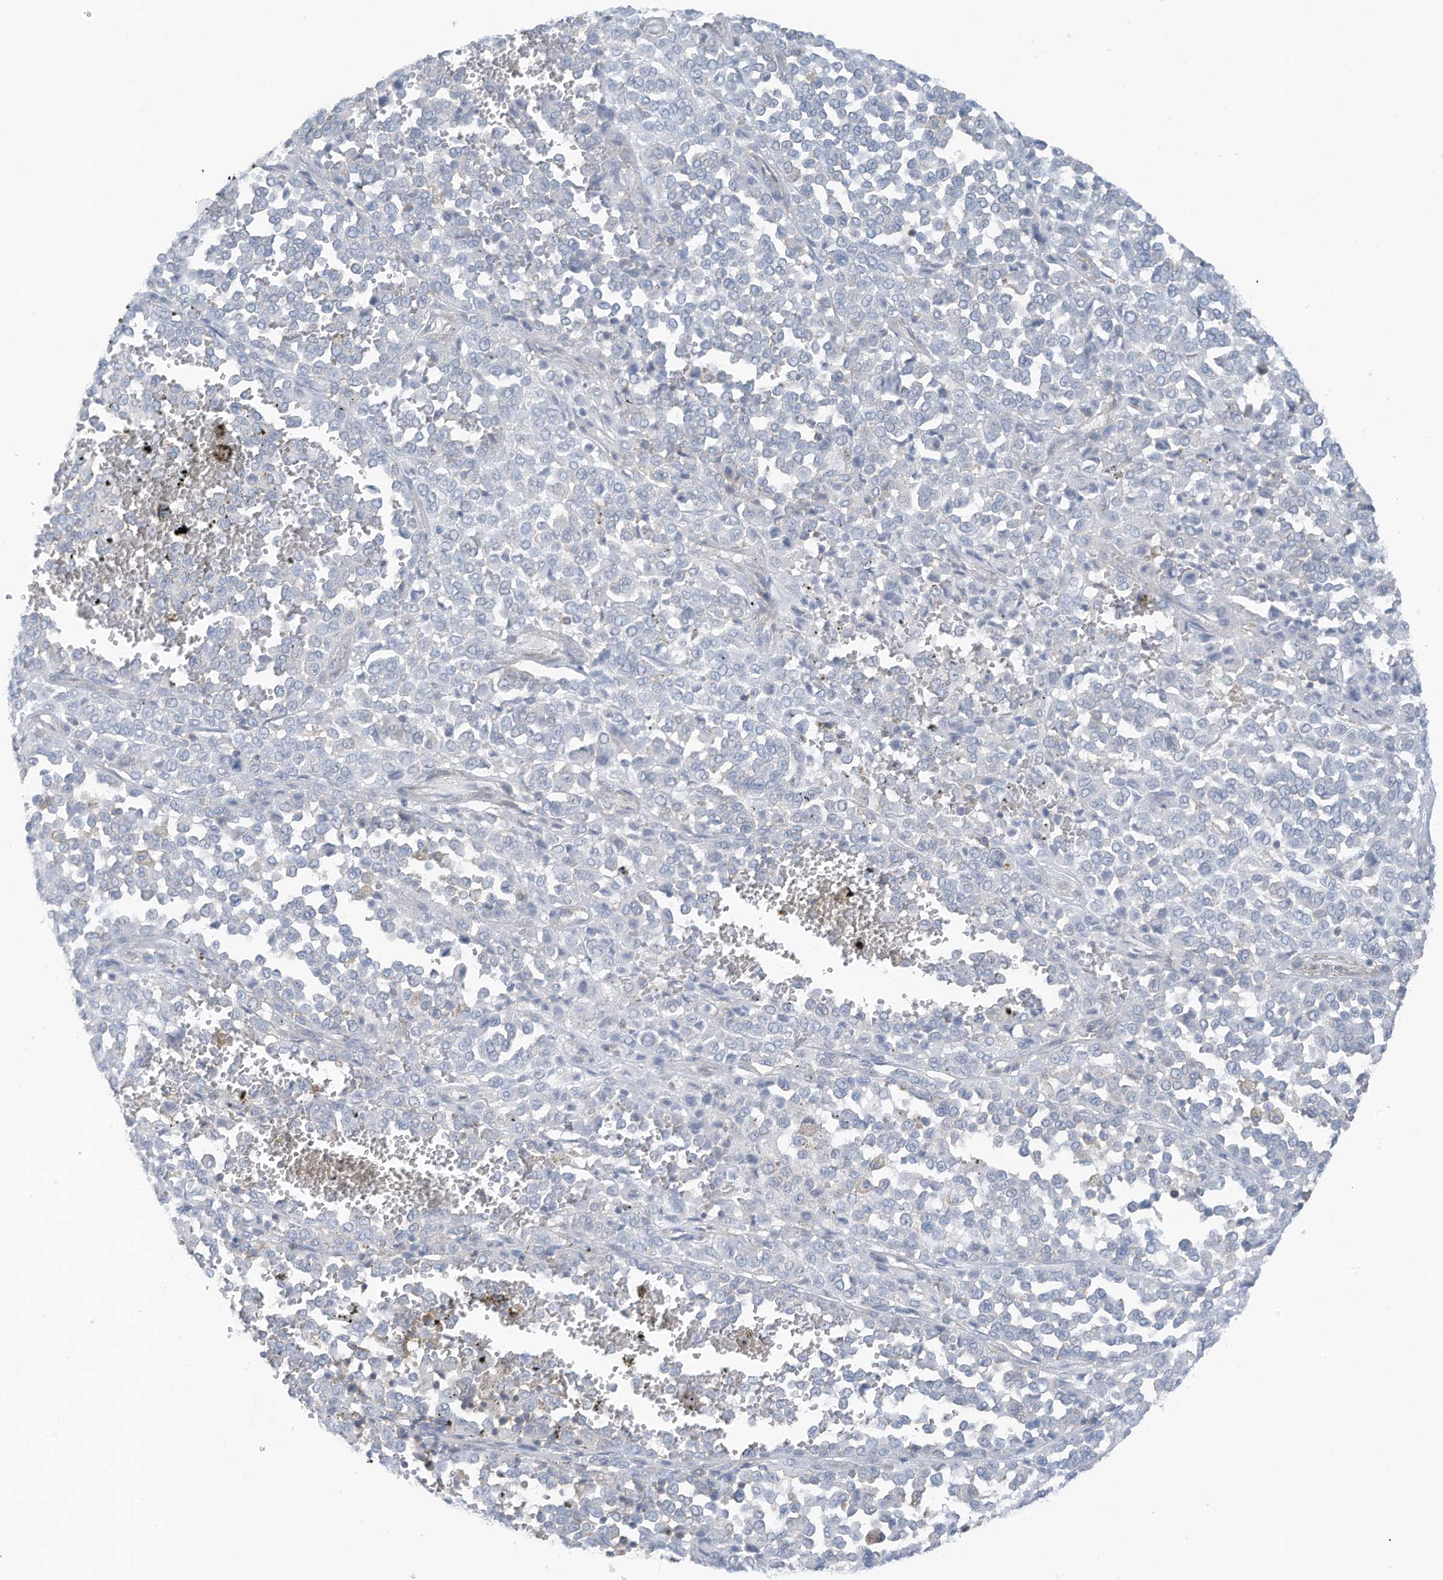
{"staining": {"intensity": "negative", "quantity": "none", "location": "none"}, "tissue": "melanoma", "cell_type": "Tumor cells", "image_type": "cancer", "snomed": [{"axis": "morphology", "description": "Malignant melanoma, Metastatic site"}, {"axis": "topography", "description": "Pancreas"}], "caption": "An immunohistochemistry photomicrograph of malignant melanoma (metastatic site) is shown. There is no staining in tumor cells of malignant melanoma (metastatic site).", "gene": "ZNF846", "patient": {"sex": "female", "age": 30}}